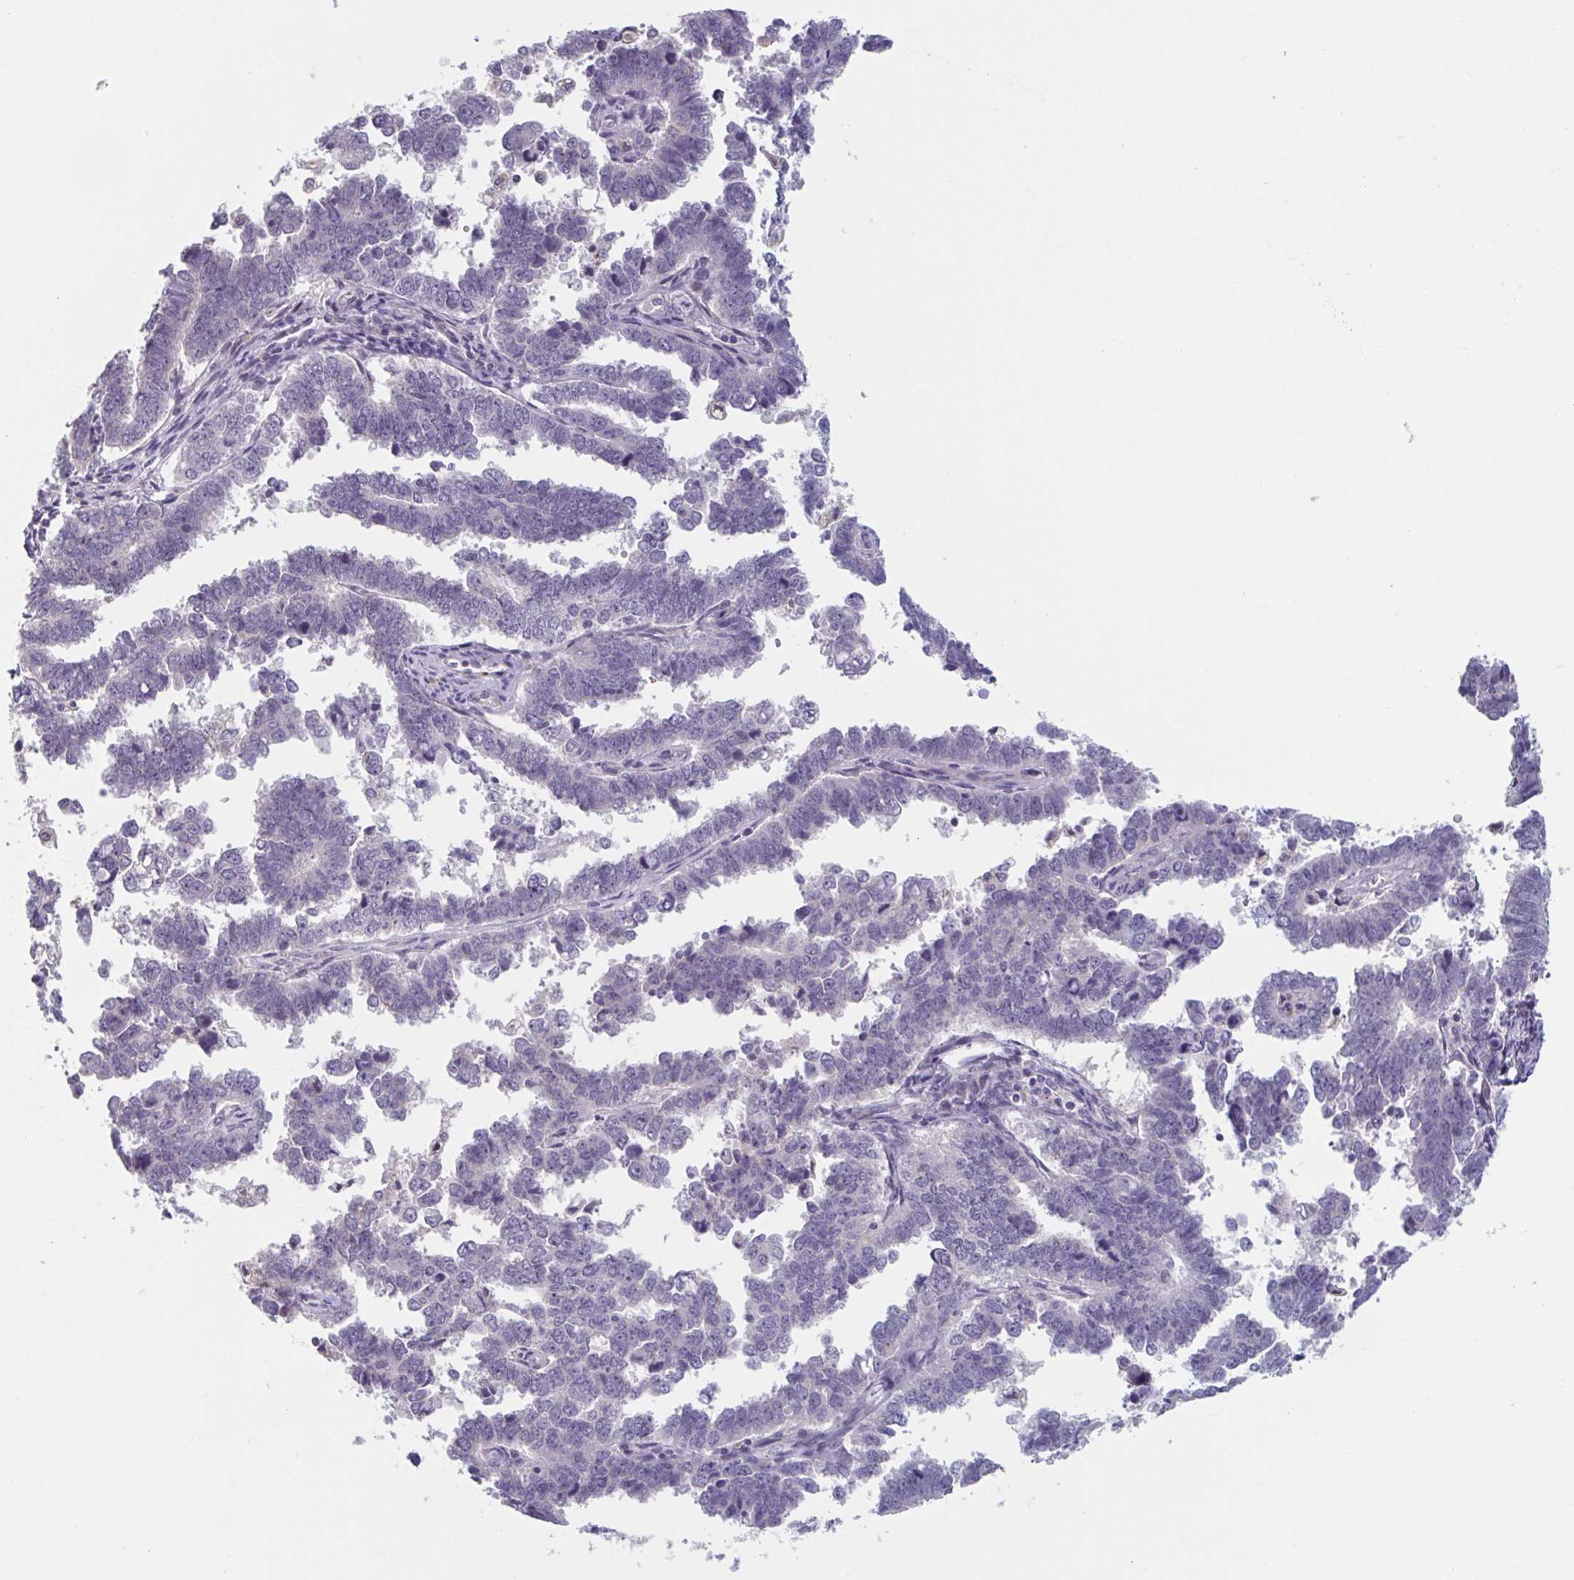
{"staining": {"intensity": "negative", "quantity": "none", "location": "none"}, "tissue": "endometrial cancer", "cell_type": "Tumor cells", "image_type": "cancer", "snomed": [{"axis": "morphology", "description": "Adenocarcinoma, NOS"}, {"axis": "topography", "description": "Endometrium"}], "caption": "Tumor cells show no significant positivity in adenocarcinoma (endometrial). (DAB IHC, high magnification).", "gene": "TNFSF10", "patient": {"sex": "female", "age": 75}}